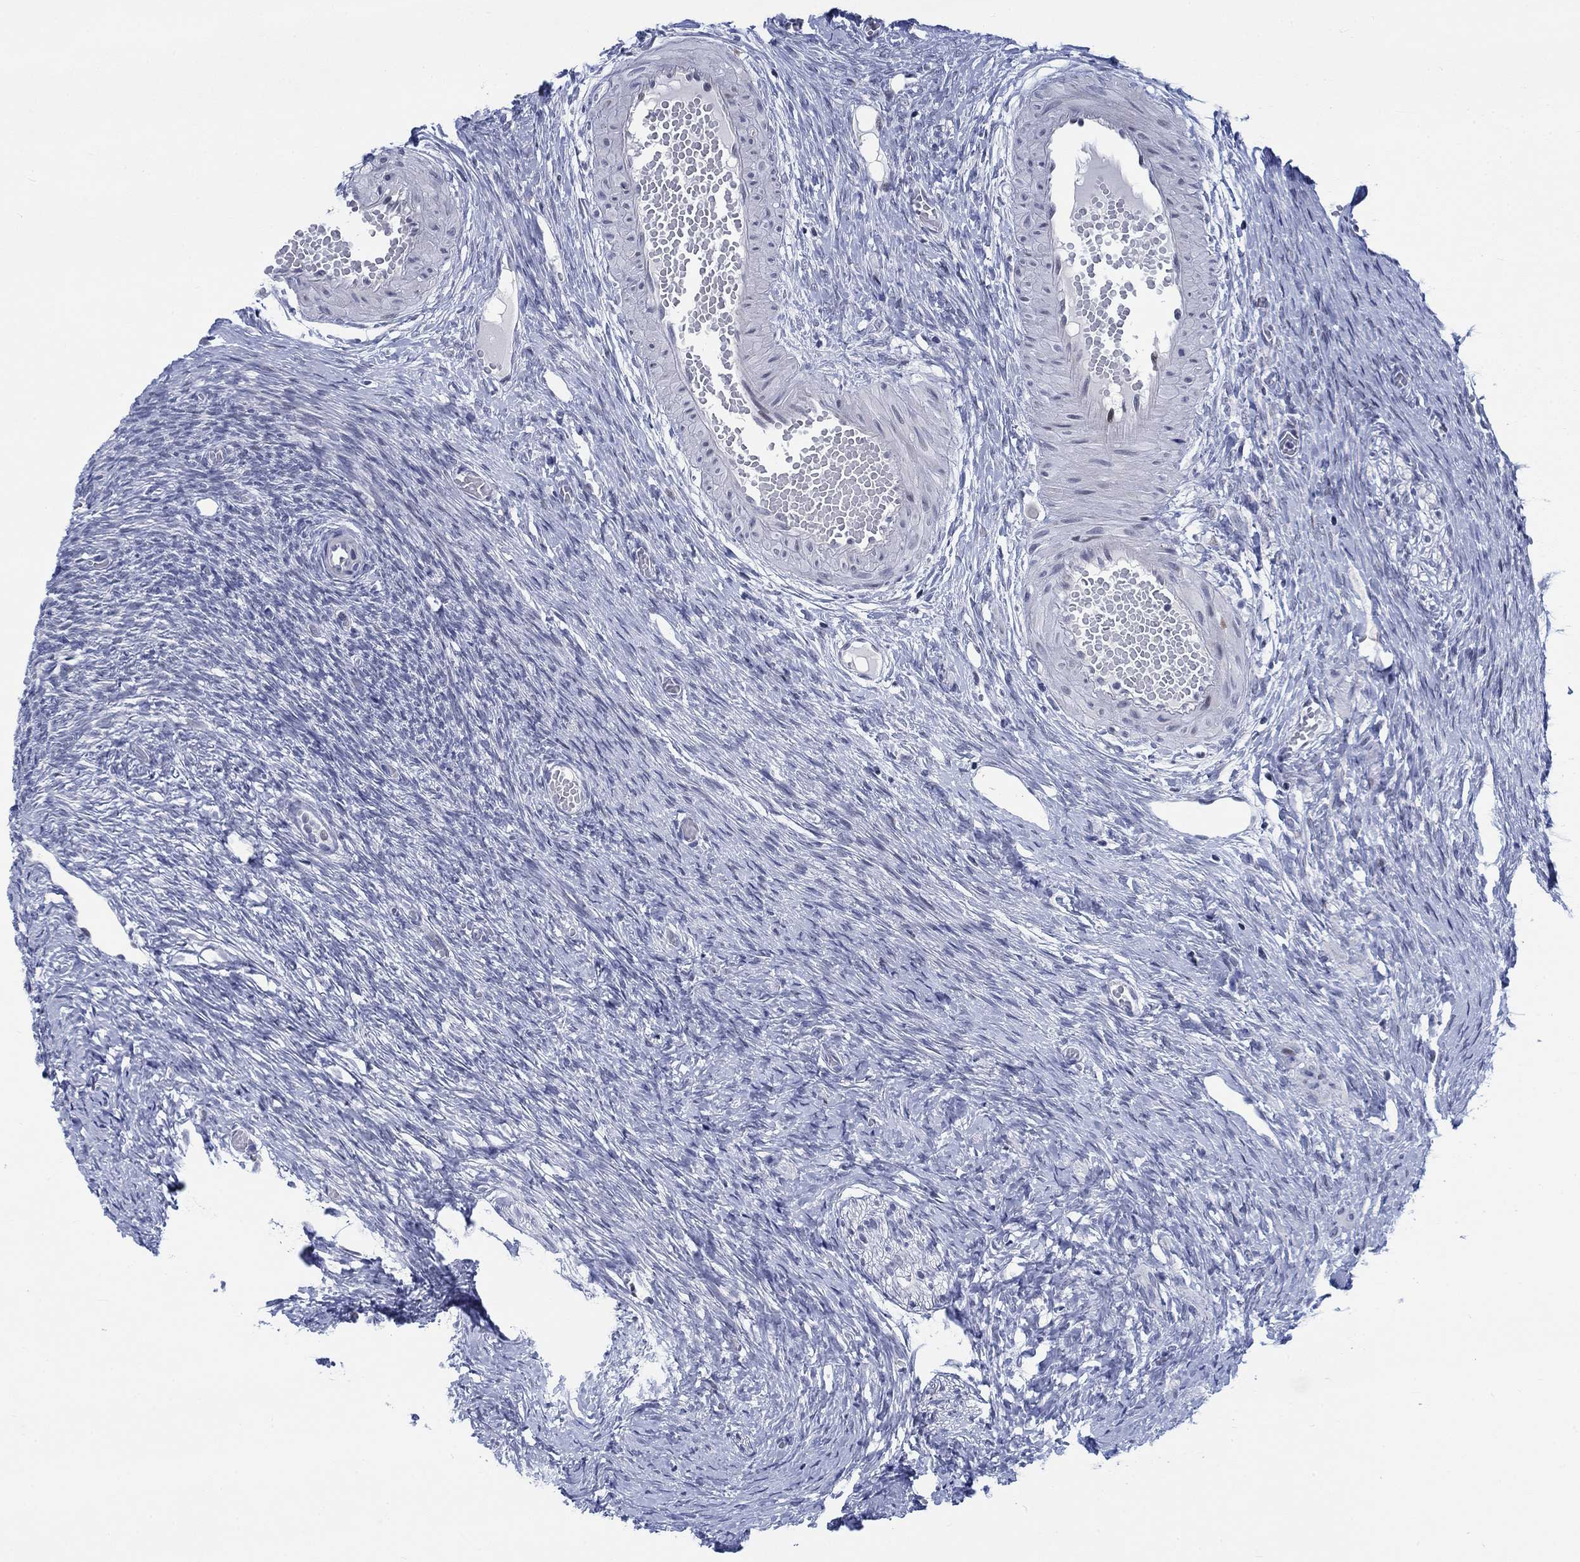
{"staining": {"intensity": "moderate", "quantity": ">75%", "location": "cytoplasmic/membranous"}, "tissue": "ovary", "cell_type": "Follicle cells", "image_type": "normal", "snomed": [{"axis": "morphology", "description": "Normal tissue, NOS"}, {"axis": "topography", "description": "Ovary"}], "caption": "Immunohistochemistry (IHC) of normal human ovary reveals medium levels of moderate cytoplasmic/membranous staining in approximately >75% of follicle cells. Using DAB (3,3'-diaminobenzidine) (brown) and hematoxylin (blue) stains, captured at high magnification using brightfield microscopy.", "gene": "NEU3", "patient": {"sex": "female", "age": 27}}